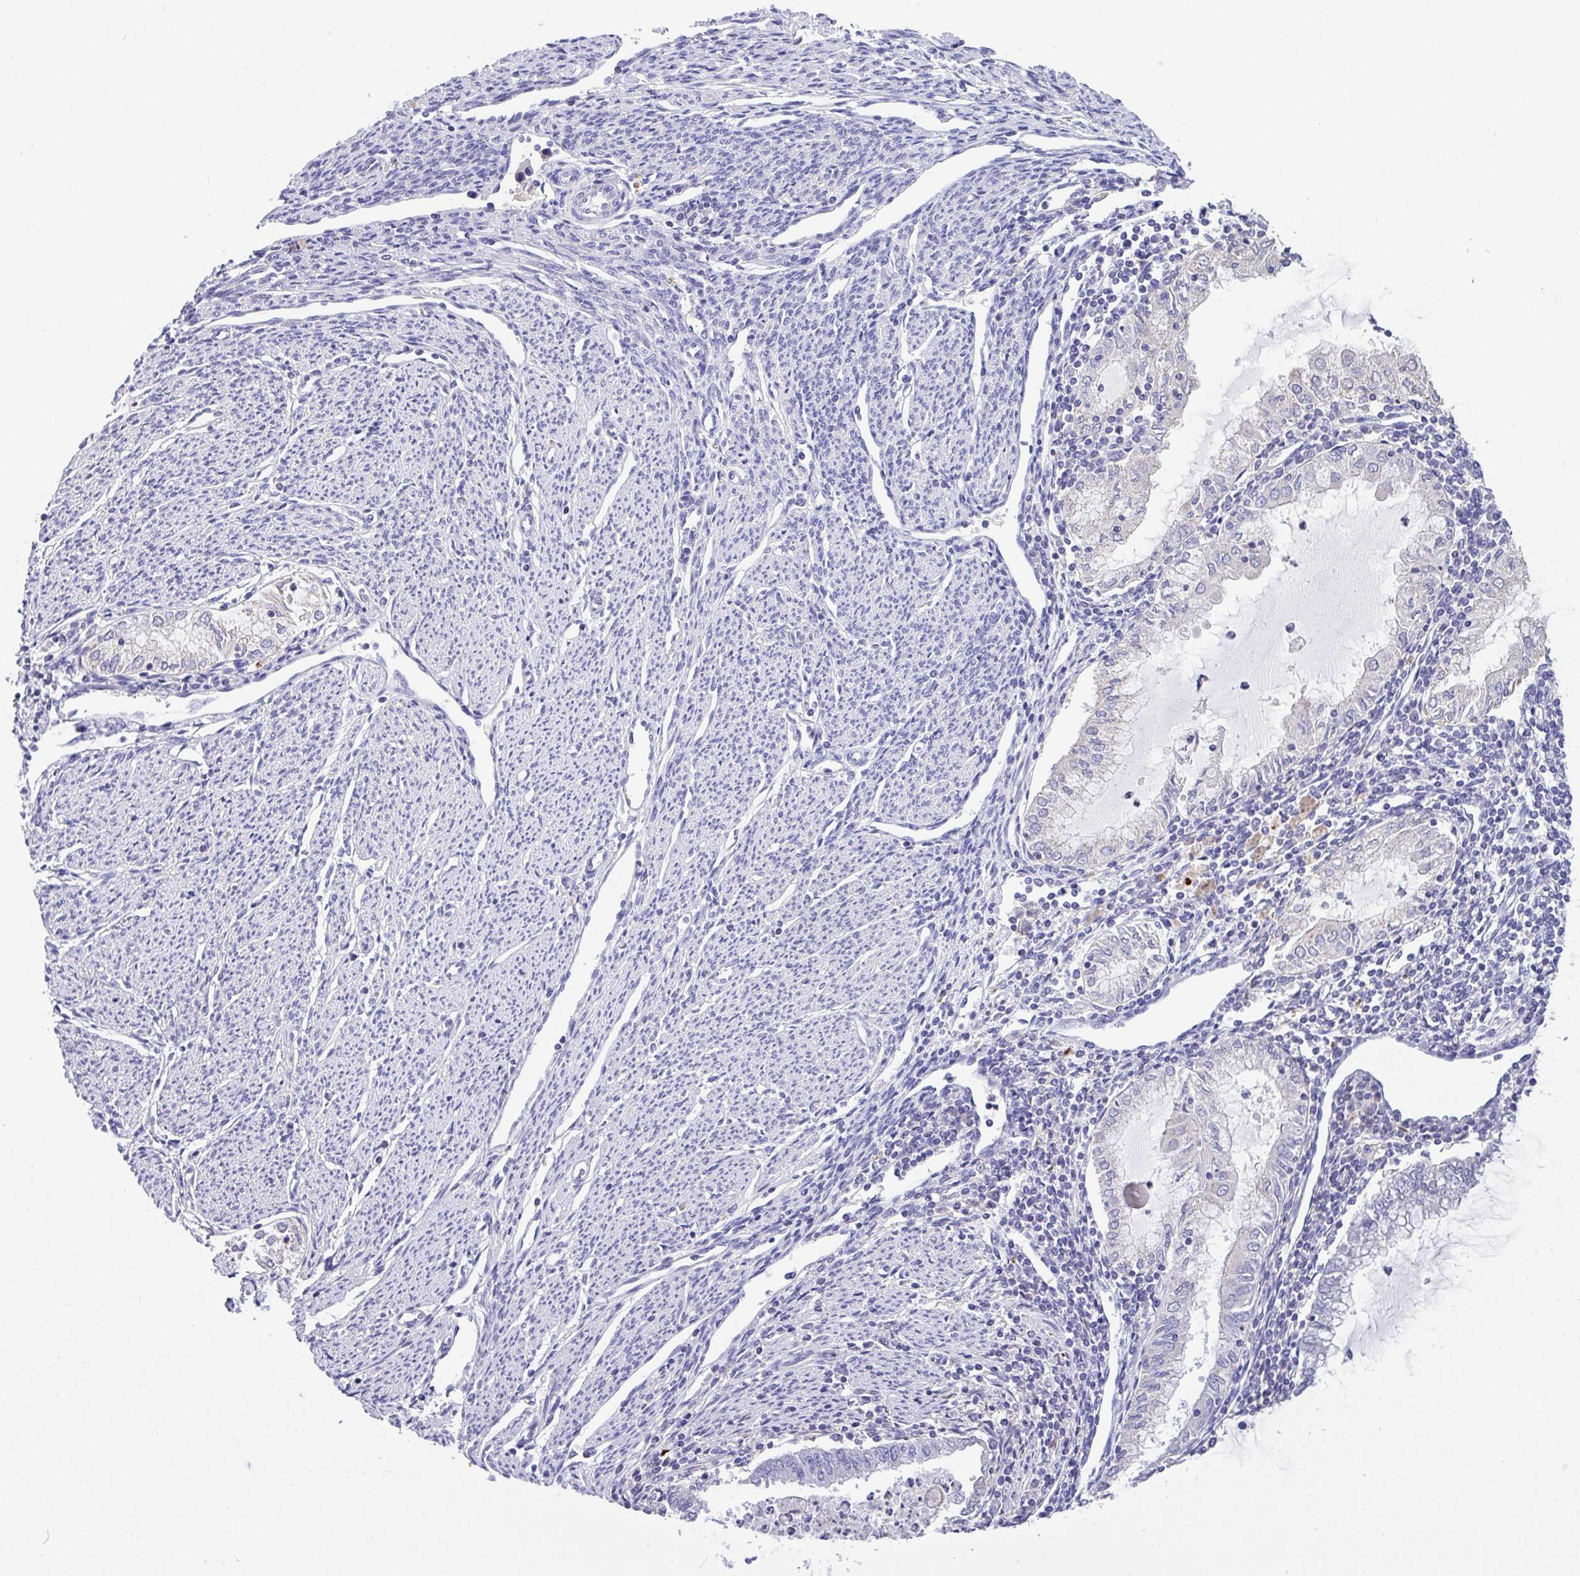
{"staining": {"intensity": "negative", "quantity": "none", "location": "none"}, "tissue": "endometrial cancer", "cell_type": "Tumor cells", "image_type": "cancer", "snomed": [{"axis": "morphology", "description": "Adenocarcinoma, NOS"}, {"axis": "topography", "description": "Endometrium"}], "caption": "A histopathology image of human endometrial cancer is negative for staining in tumor cells.", "gene": "CA10", "patient": {"sex": "female", "age": 79}}